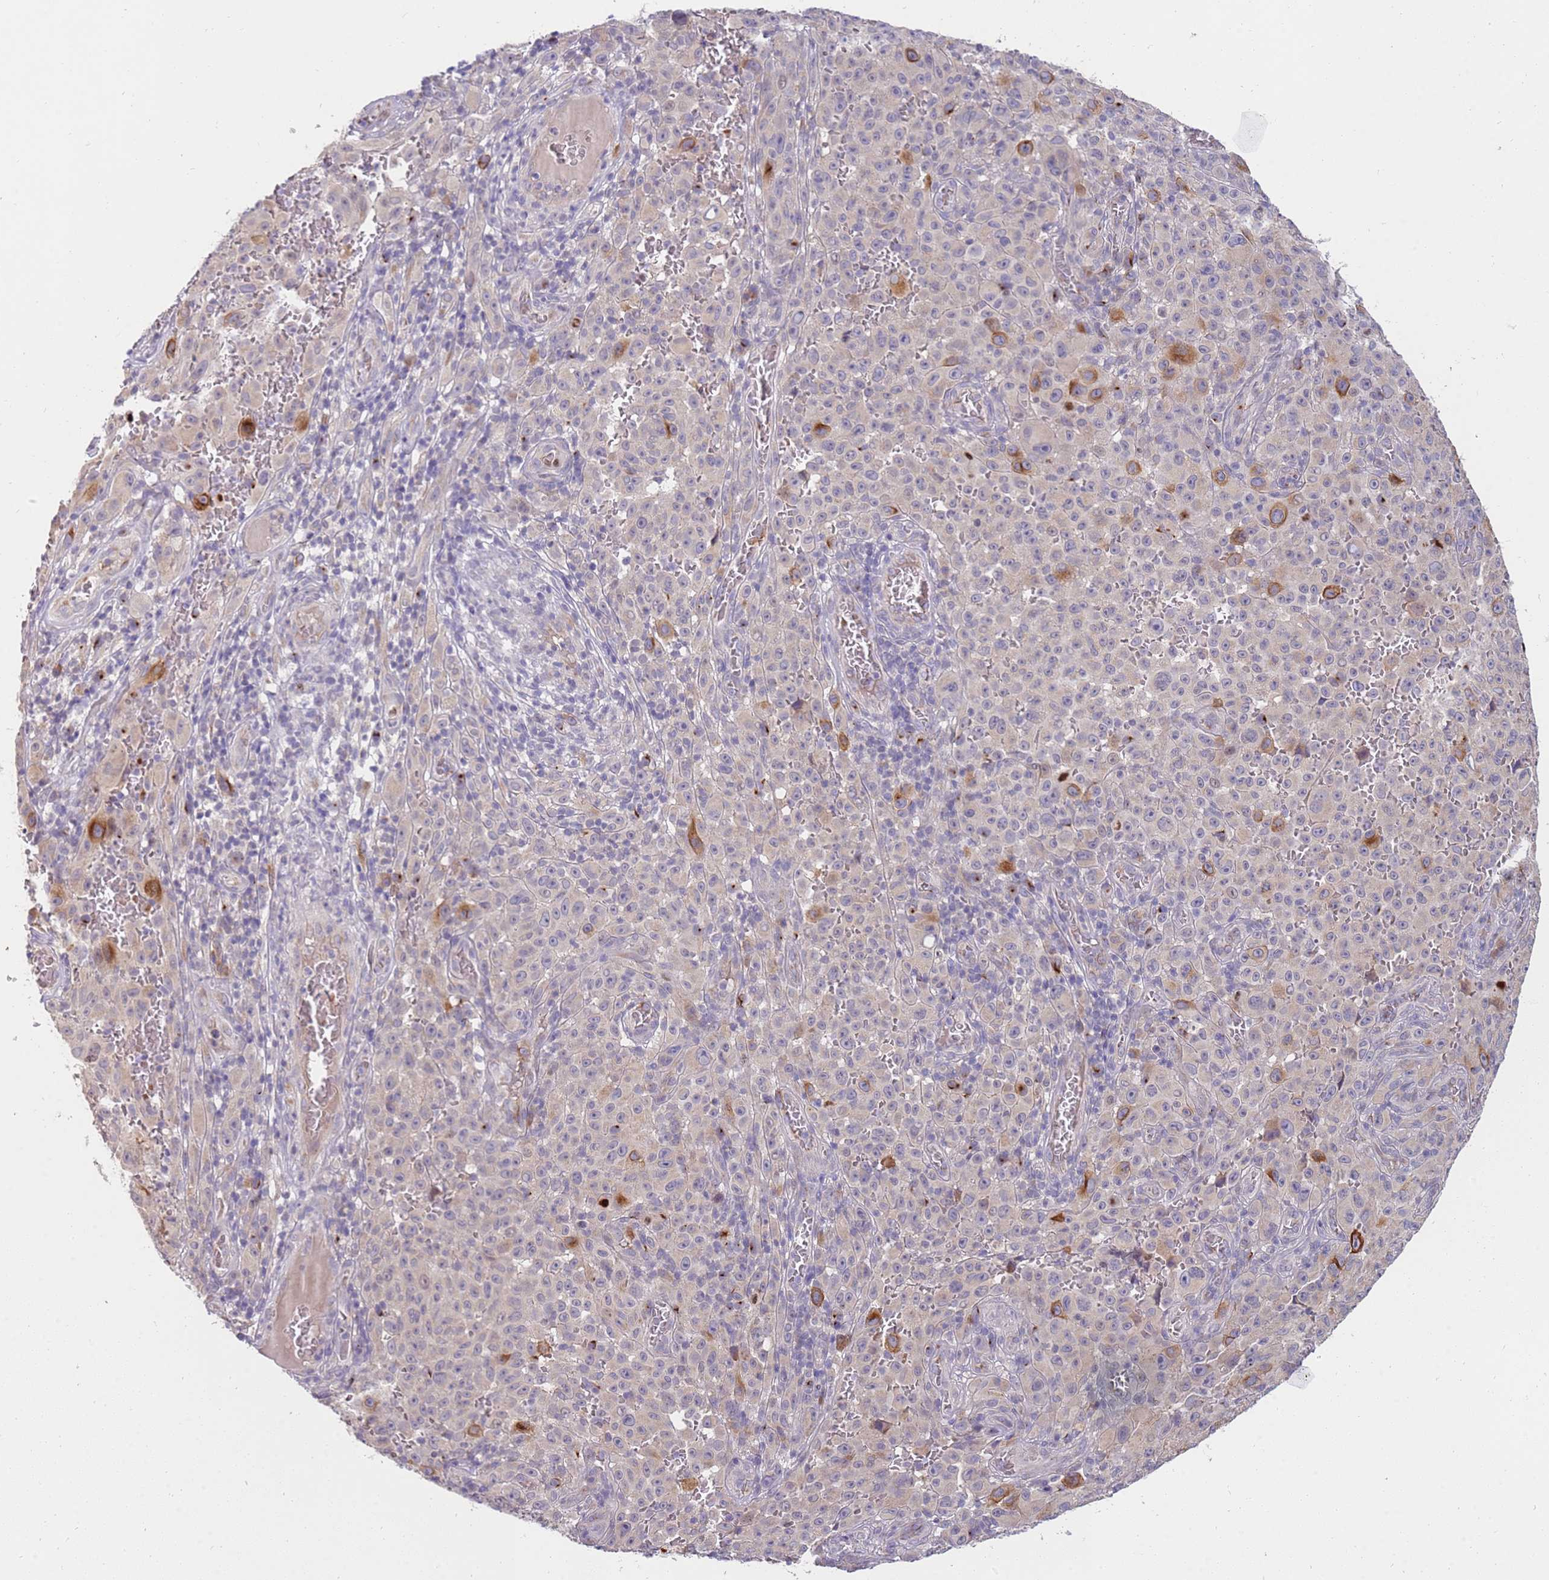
{"staining": {"intensity": "negative", "quantity": "none", "location": "none"}, "tissue": "melanoma", "cell_type": "Tumor cells", "image_type": "cancer", "snomed": [{"axis": "morphology", "description": "Malignant melanoma, NOS"}, {"axis": "topography", "description": "Skin"}], "caption": "IHC of human melanoma reveals no staining in tumor cells.", "gene": "NMUR2", "patient": {"sex": "female", "age": 82}}